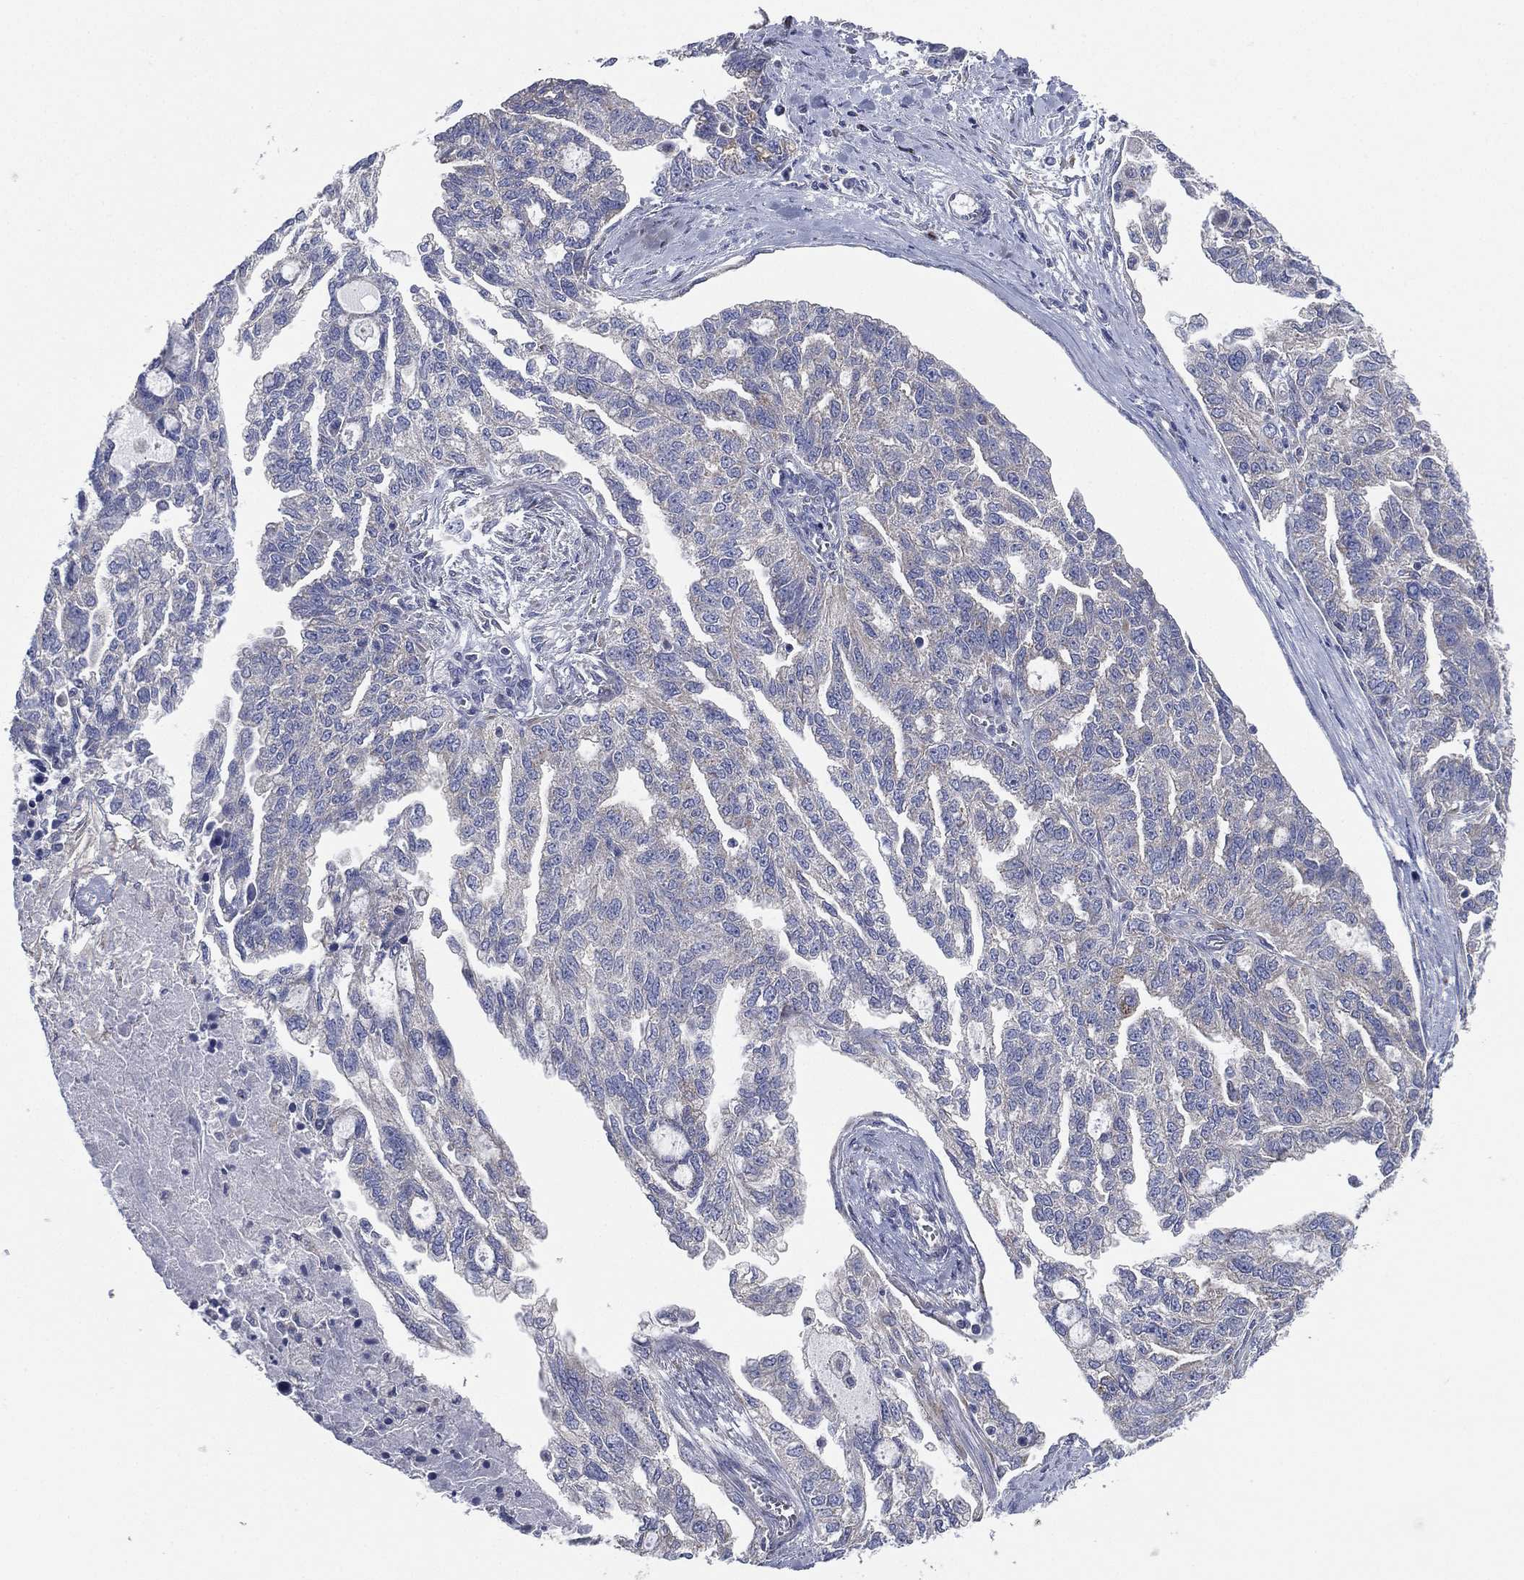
{"staining": {"intensity": "negative", "quantity": "none", "location": "none"}, "tissue": "ovarian cancer", "cell_type": "Tumor cells", "image_type": "cancer", "snomed": [{"axis": "morphology", "description": "Cystadenocarcinoma, serous, NOS"}, {"axis": "topography", "description": "Ovary"}], "caption": "DAB (3,3'-diaminobenzidine) immunohistochemical staining of human serous cystadenocarcinoma (ovarian) displays no significant positivity in tumor cells.", "gene": "ATP8A2", "patient": {"sex": "female", "age": 51}}